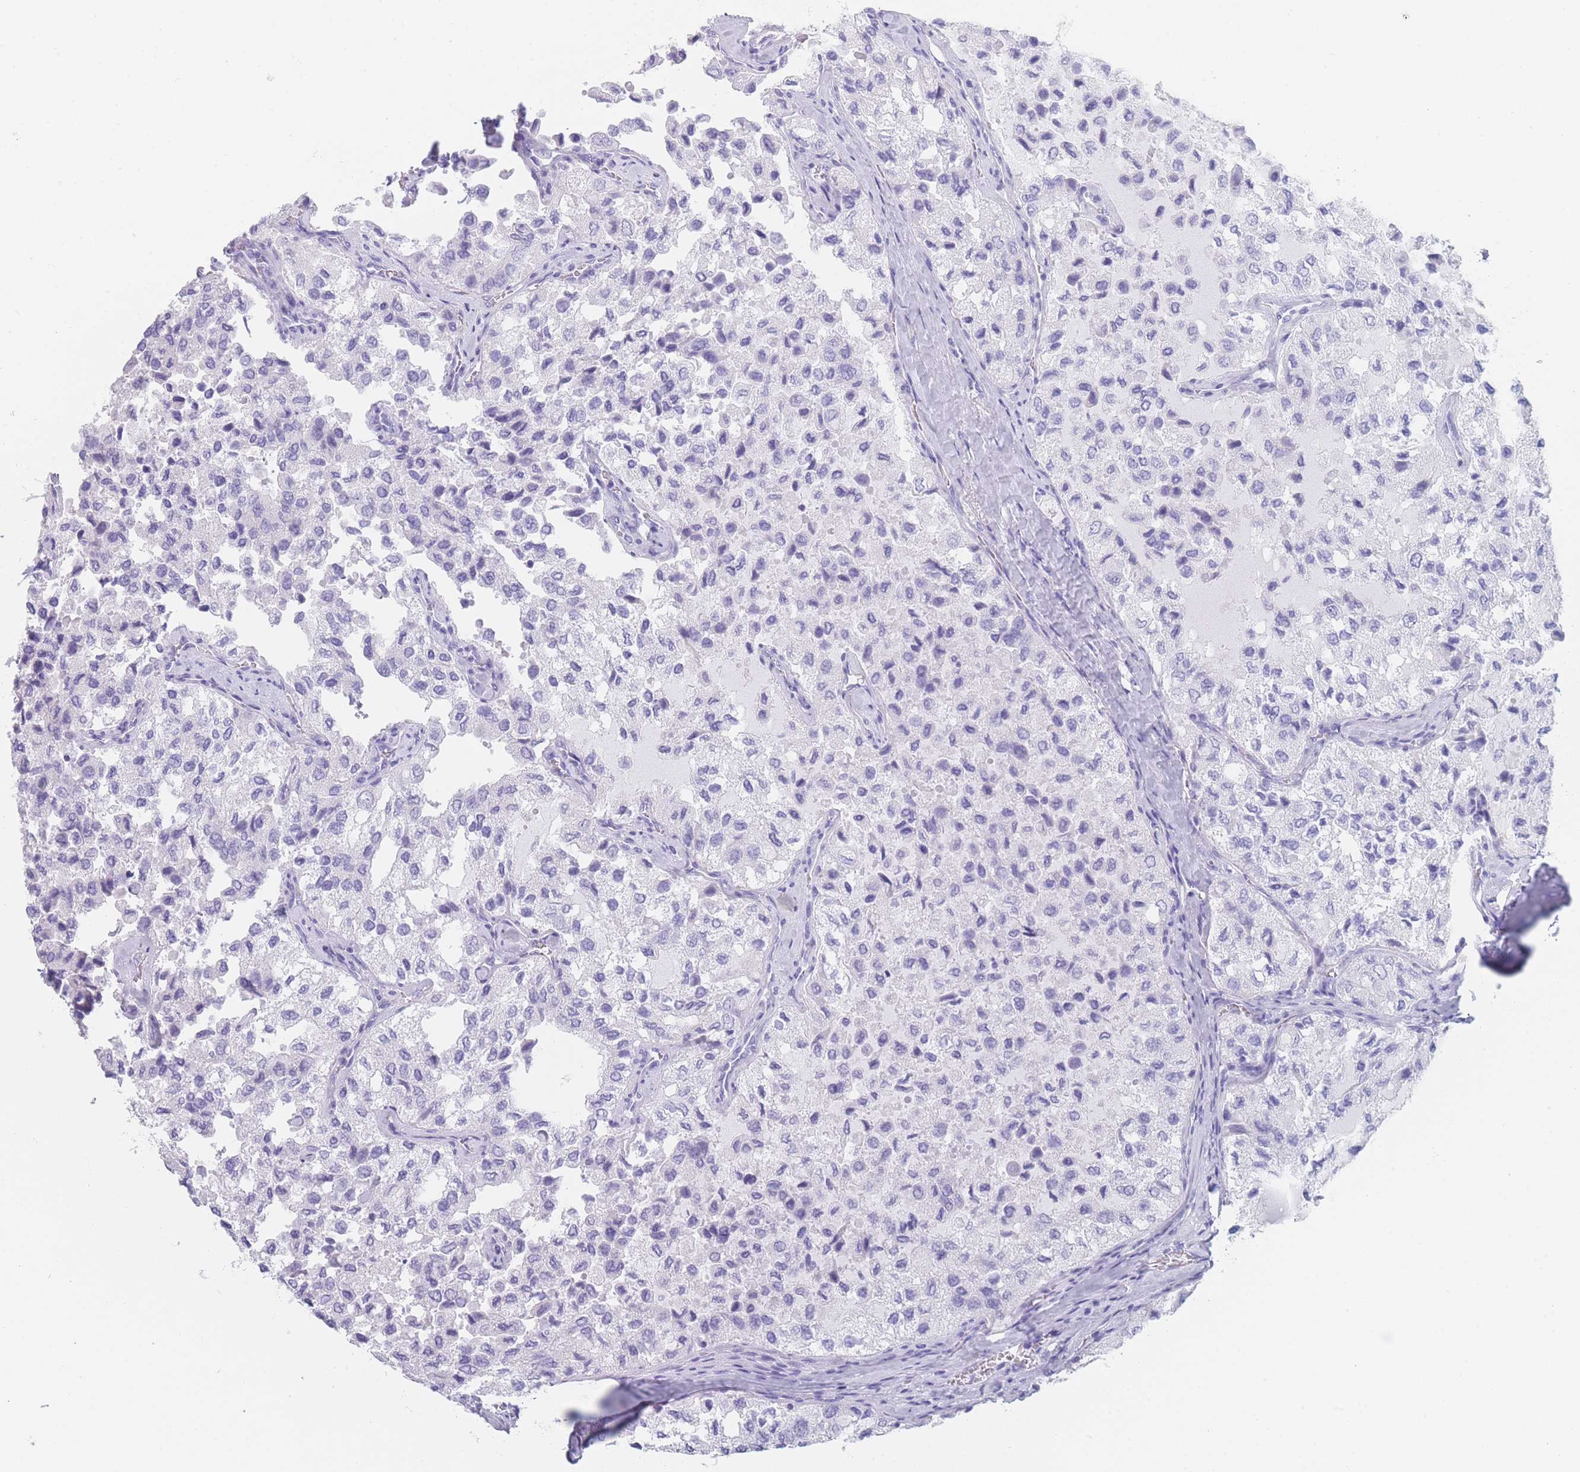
{"staining": {"intensity": "negative", "quantity": "none", "location": "none"}, "tissue": "thyroid cancer", "cell_type": "Tumor cells", "image_type": "cancer", "snomed": [{"axis": "morphology", "description": "Follicular adenoma carcinoma, NOS"}, {"axis": "topography", "description": "Thyroid gland"}], "caption": "Thyroid cancer (follicular adenoma carcinoma) was stained to show a protein in brown. There is no significant staining in tumor cells.", "gene": "OR5D16", "patient": {"sex": "male", "age": 75}}